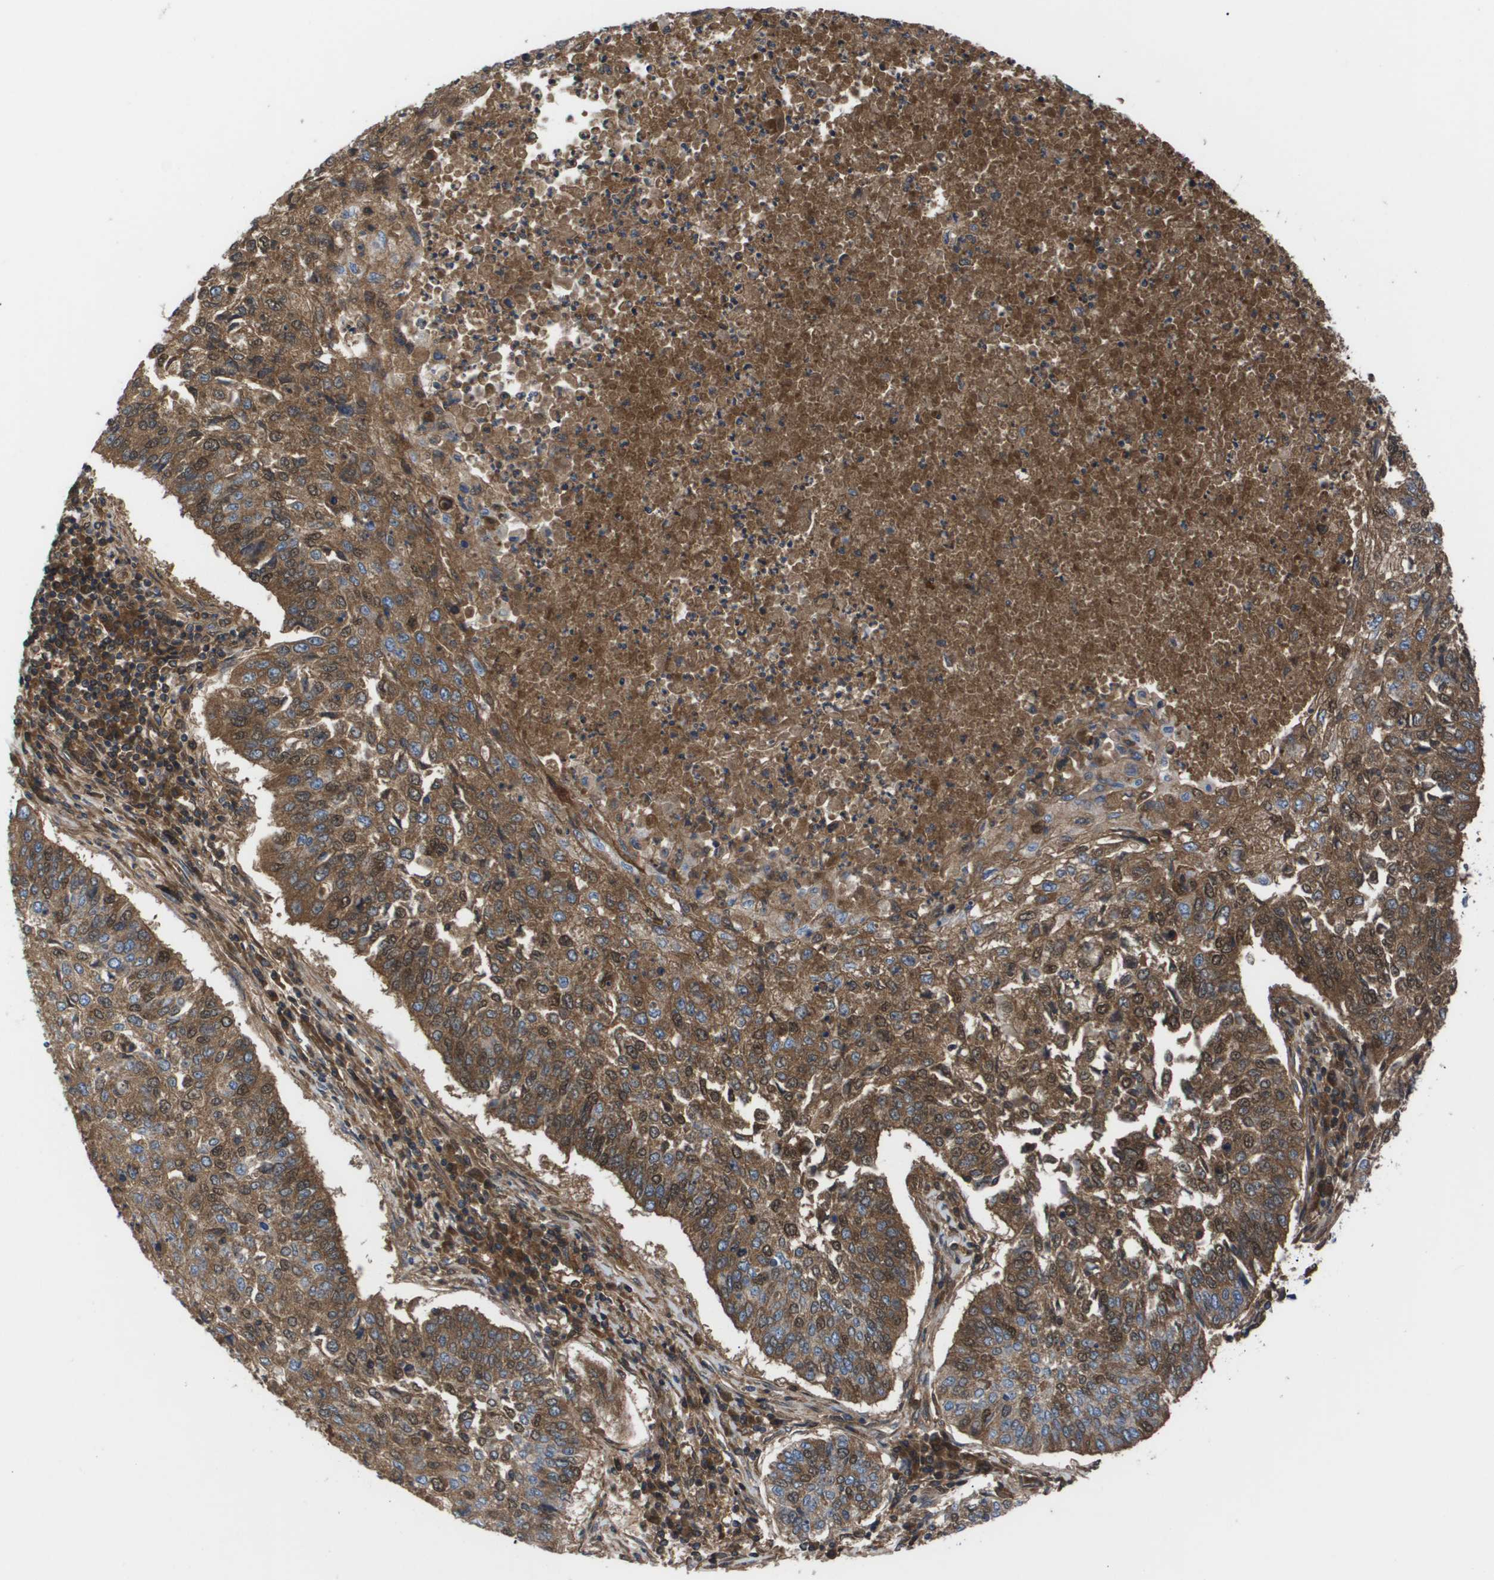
{"staining": {"intensity": "moderate", "quantity": ">75%", "location": "cytoplasmic/membranous"}, "tissue": "lung cancer", "cell_type": "Tumor cells", "image_type": "cancer", "snomed": [{"axis": "morphology", "description": "Normal tissue, NOS"}, {"axis": "morphology", "description": "Squamous cell carcinoma, NOS"}, {"axis": "topography", "description": "Cartilage tissue"}, {"axis": "topography", "description": "Bronchus"}, {"axis": "topography", "description": "Lung"}], "caption": "The immunohistochemical stain highlights moderate cytoplasmic/membranous positivity in tumor cells of lung cancer tissue.", "gene": "SERPINA6", "patient": {"sex": "female", "age": 49}}